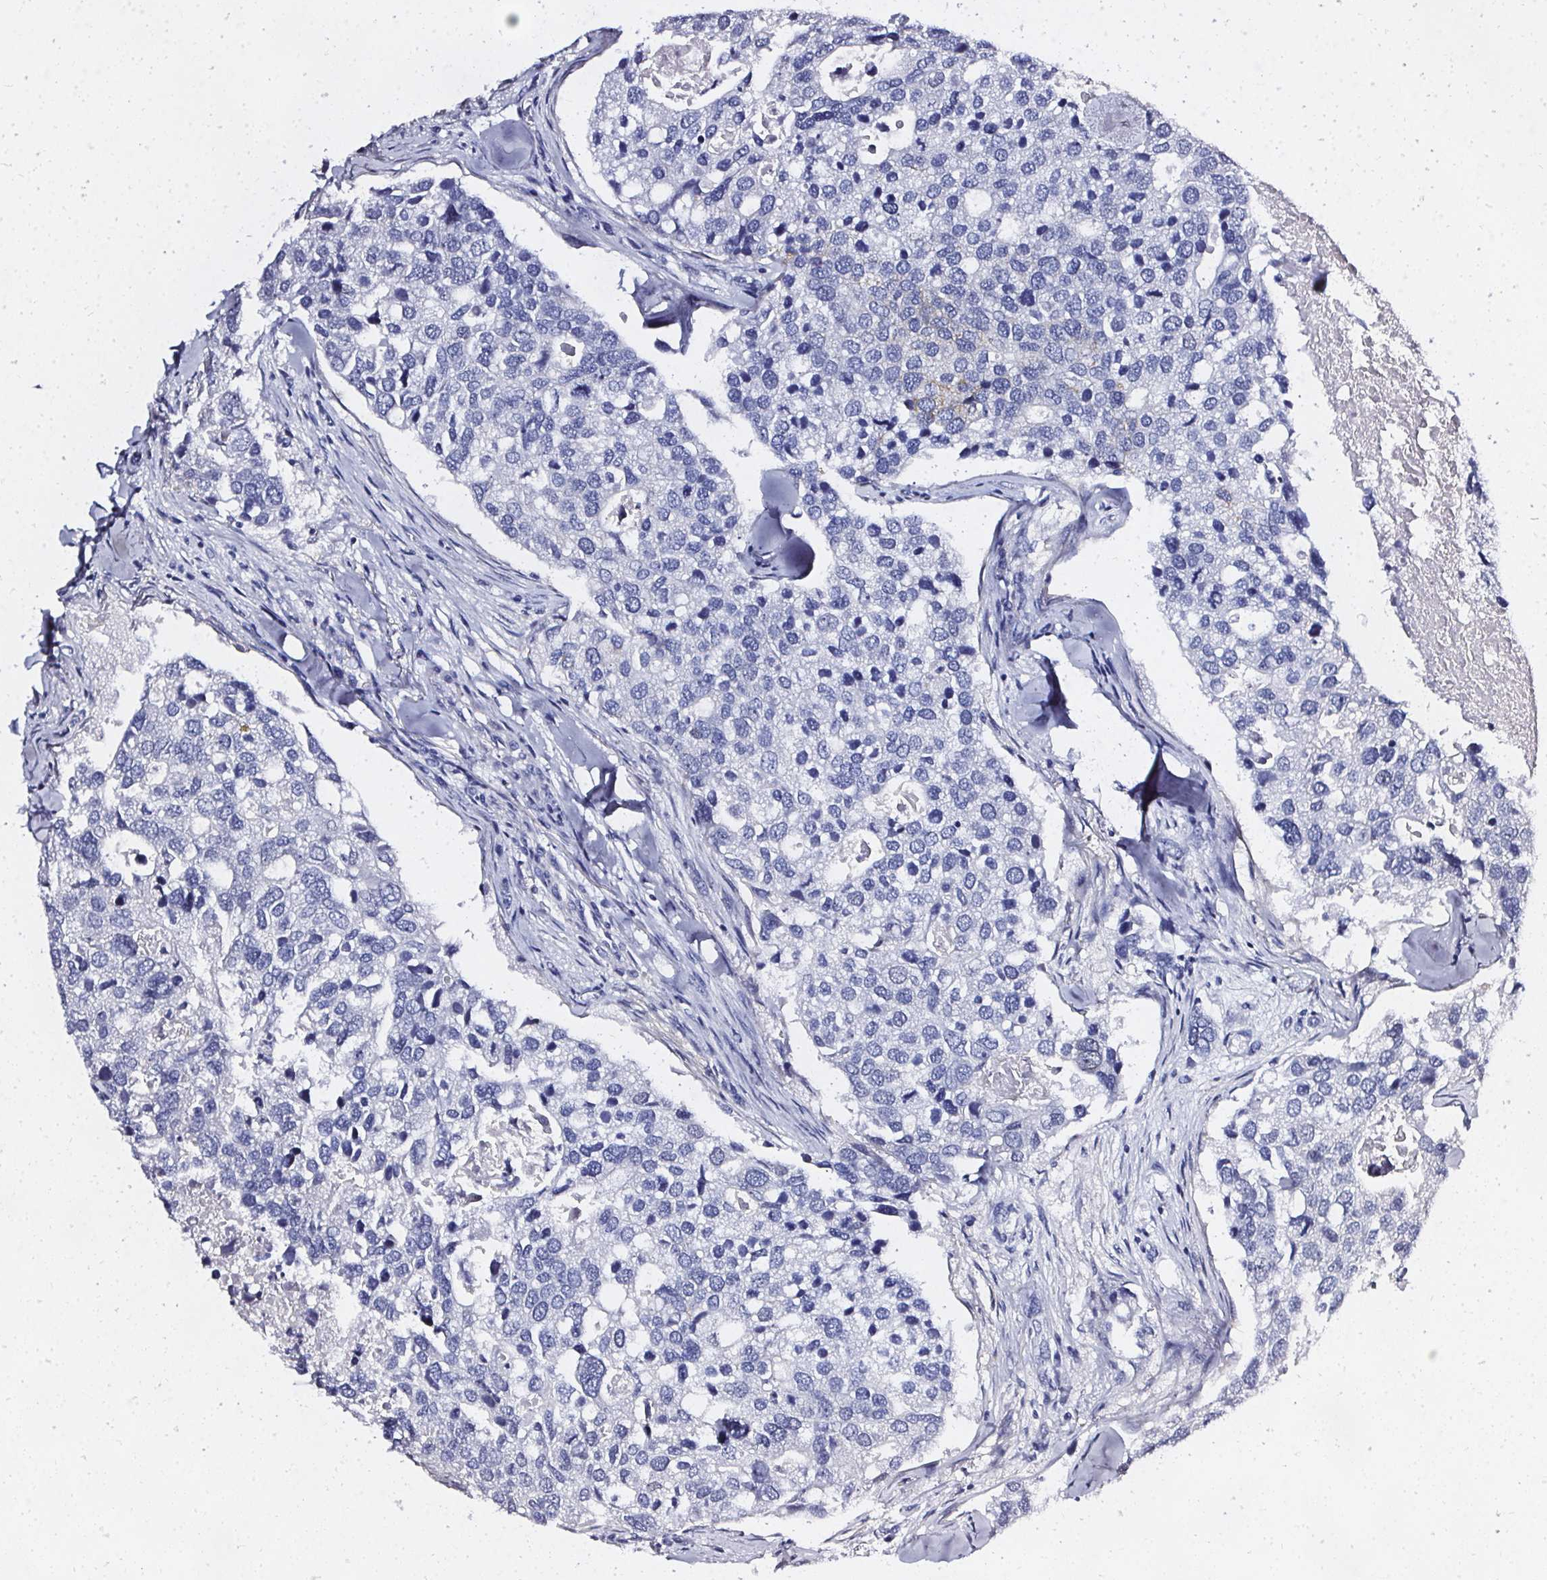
{"staining": {"intensity": "negative", "quantity": "none", "location": "none"}, "tissue": "breast cancer", "cell_type": "Tumor cells", "image_type": "cancer", "snomed": [{"axis": "morphology", "description": "Duct carcinoma"}, {"axis": "topography", "description": "Breast"}], "caption": "Tumor cells show no significant staining in breast infiltrating ductal carcinoma.", "gene": "ELAVL2", "patient": {"sex": "female", "age": 83}}